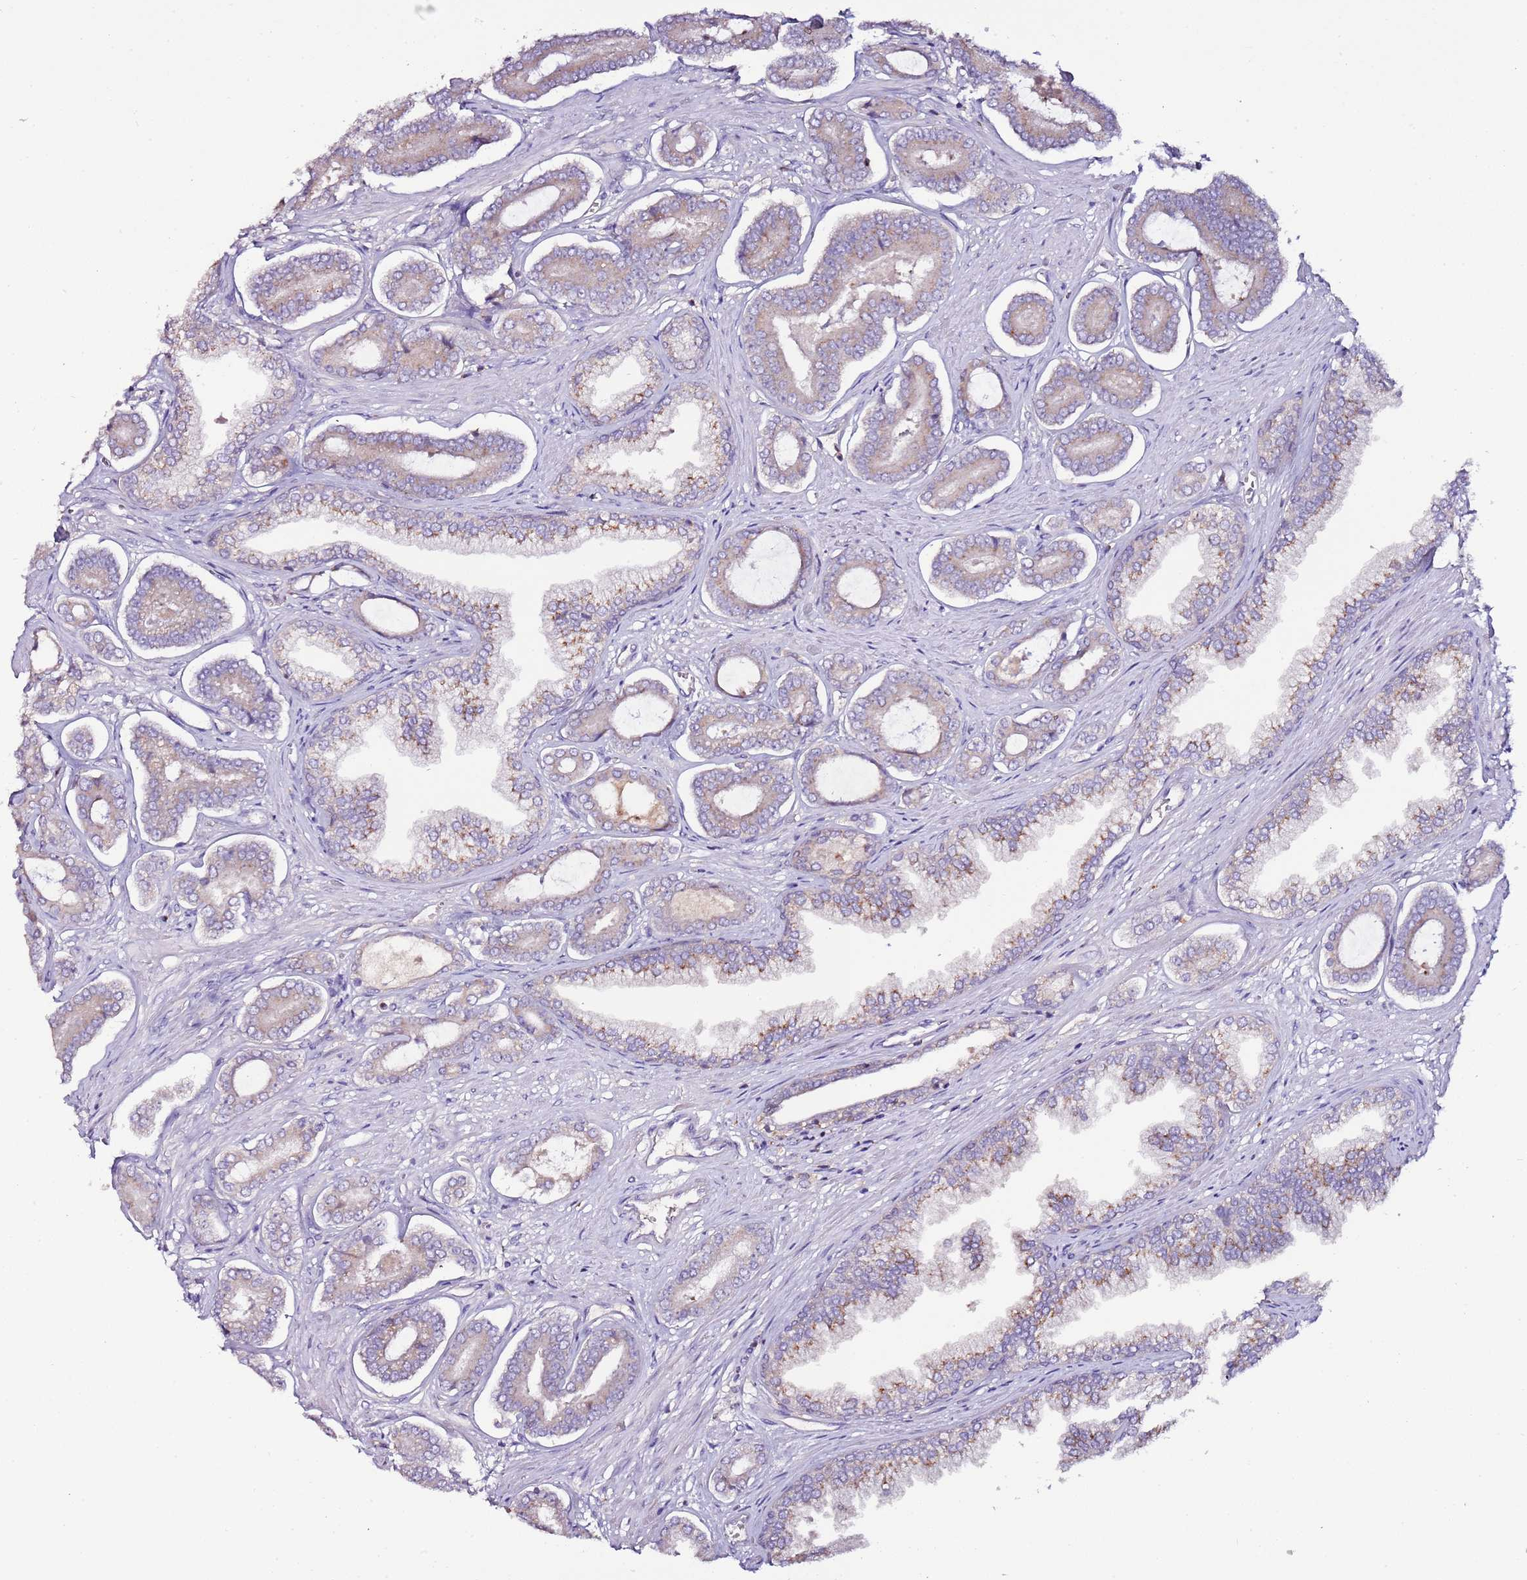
{"staining": {"intensity": "moderate", "quantity": "<25%", "location": "cytoplasmic/membranous"}, "tissue": "prostate cancer", "cell_type": "Tumor cells", "image_type": "cancer", "snomed": [{"axis": "morphology", "description": "Adenocarcinoma, NOS"}, {"axis": "topography", "description": "Prostate and seminal vesicle, NOS"}], "caption": "Human prostate adenocarcinoma stained with a protein marker exhibits moderate staining in tumor cells.", "gene": "IGIP", "patient": {"sex": "male", "age": 76}}